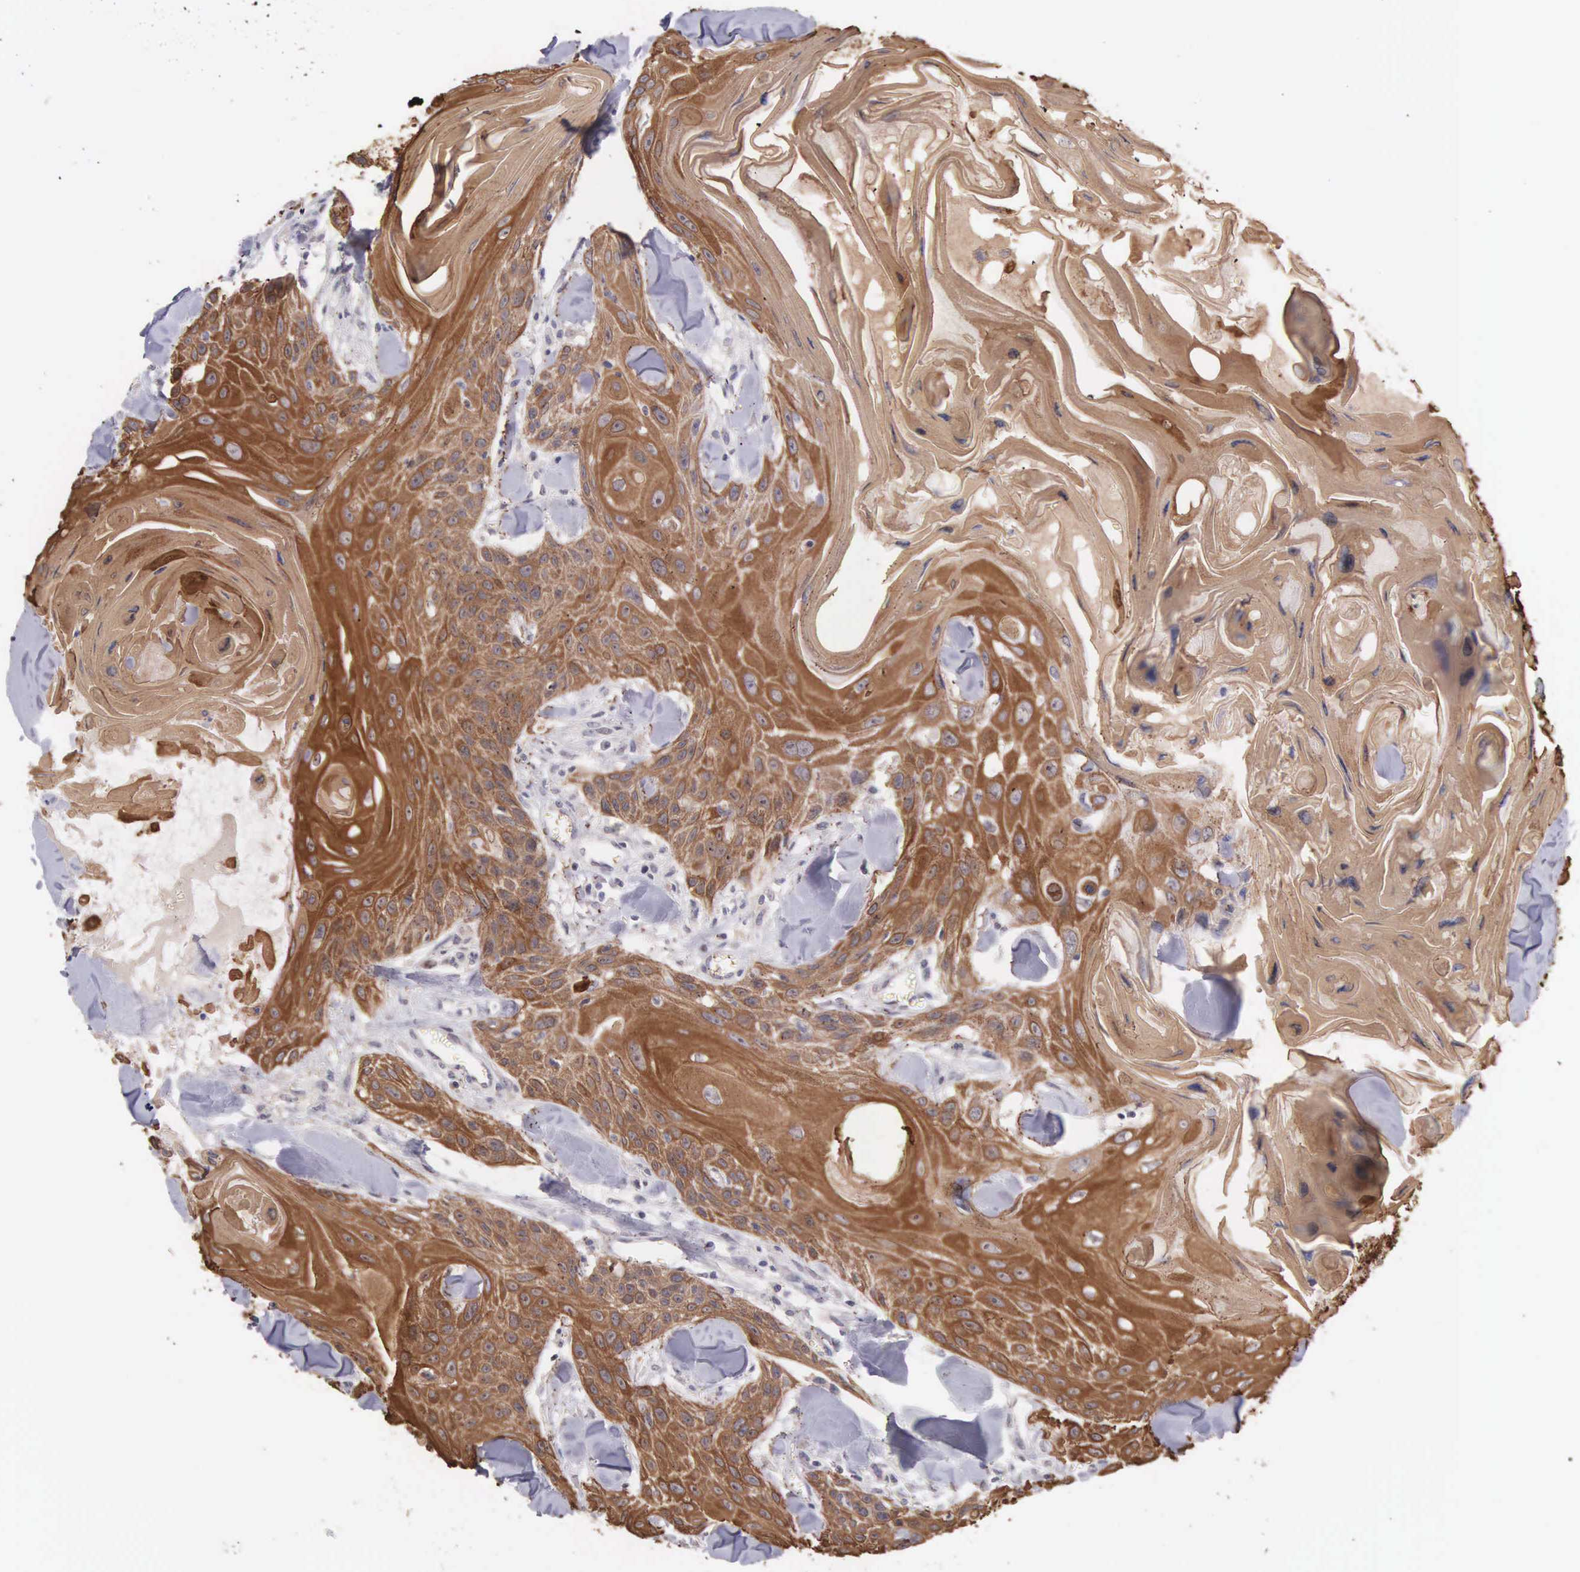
{"staining": {"intensity": "strong", "quantity": ">75%", "location": "cytoplasmic/membranous"}, "tissue": "head and neck cancer", "cell_type": "Tumor cells", "image_type": "cancer", "snomed": [{"axis": "morphology", "description": "Squamous cell carcinoma, NOS"}, {"axis": "morphology", "description": "Squamous cell carcinoma, metastatic, NOS"}, {"axis": "topography", "description": "Lymph node"}, {"axis": "topography", "description": "Salivary gland"}, {"axis": "topography", "description": "Head-Neck"}], "caption": "A histopathology image showing strong cytoplasmic/membranous expression in approximately >75% of tumor cells in head and neck cancer (metastatic squamous cell carcinoma), as visualized by brown immunohistochemical staining.", "gene": "PIR", "patient": {"sex": "female", "age": 74}}